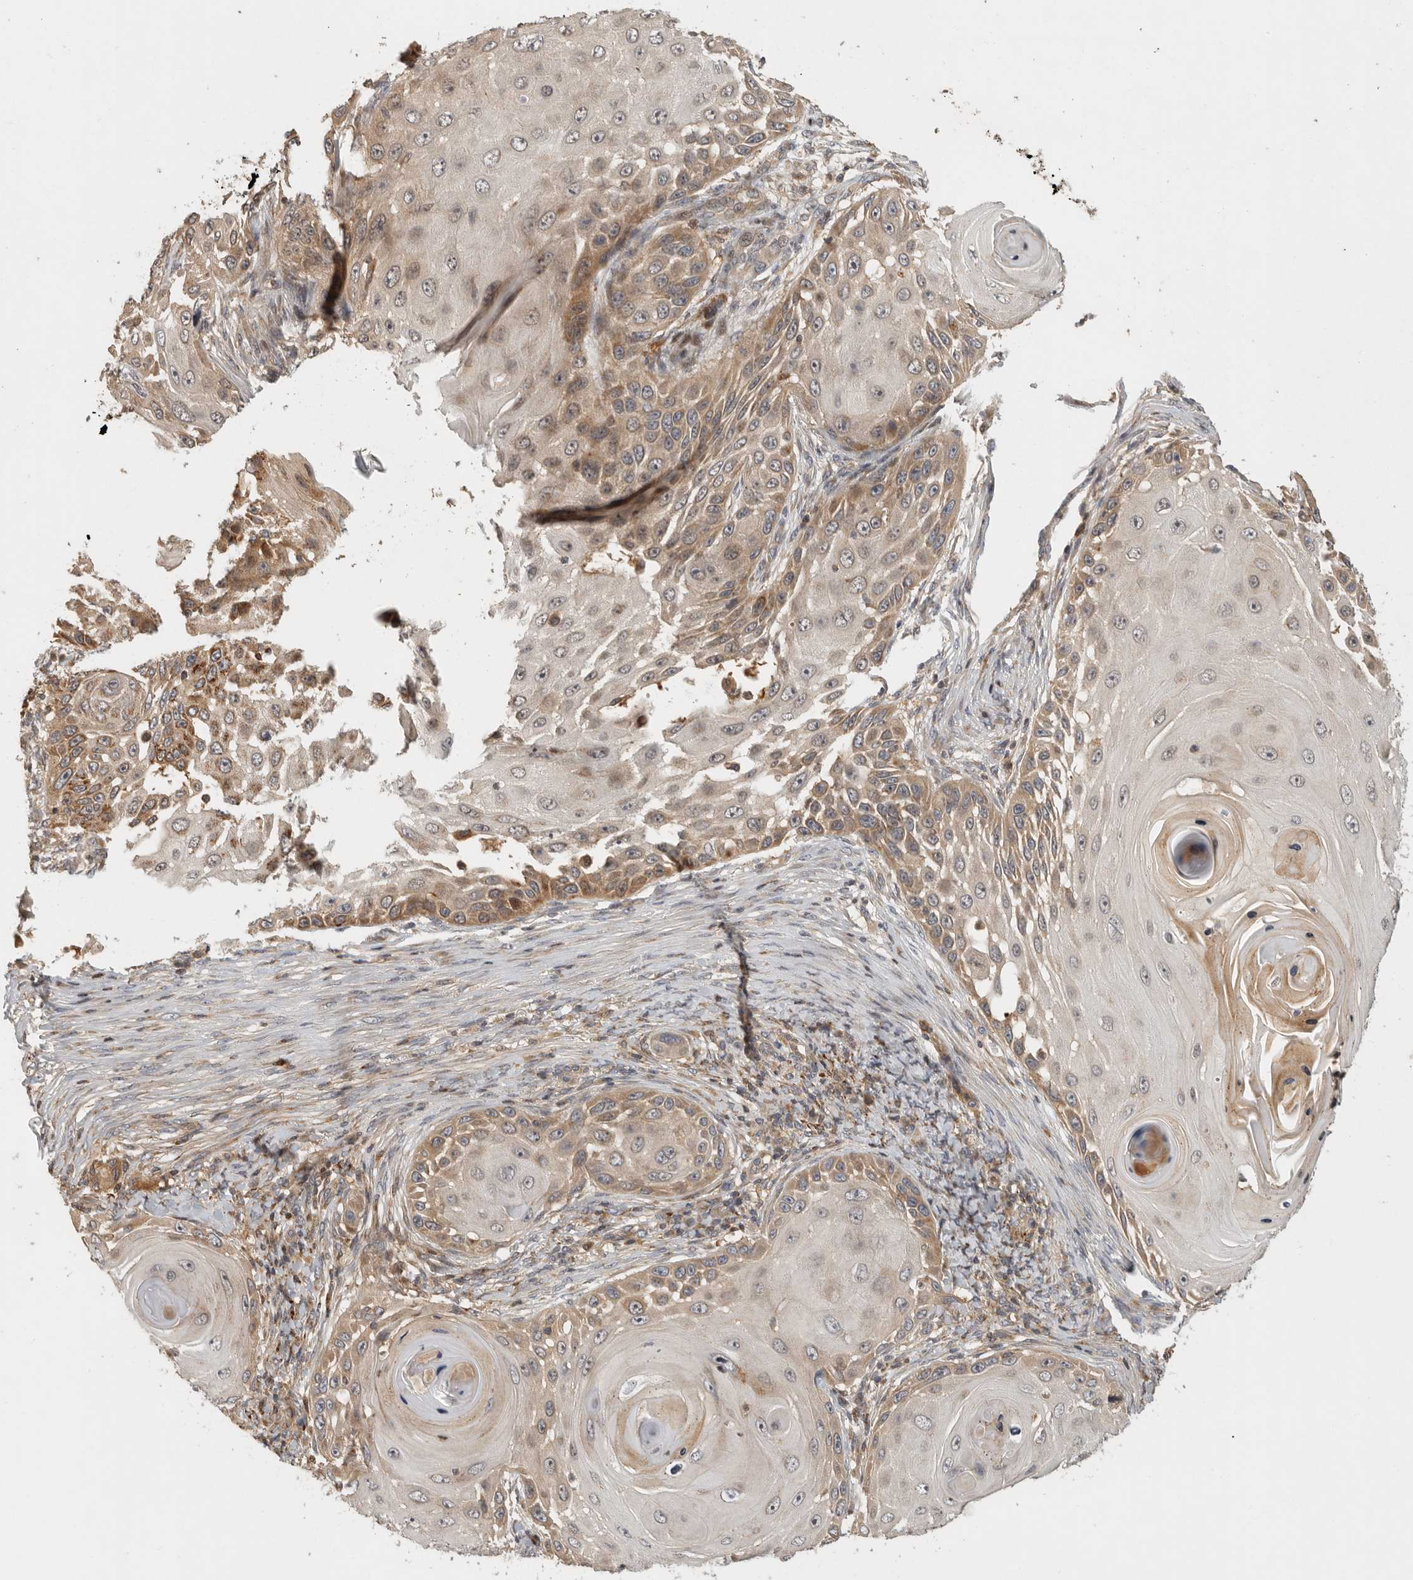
{"staining": {"intensity": "moderate", "quantity": ">75%", "location": "cytoplasmic/membranous"}, "tissue": "skin cancer", "cell_type": "Tumor cells", "image_type": "cancer", "snomed": [{"axis": "morphology", "description": "Squamous cell carcinoma, NOS"}, {"axis": "topography", "description": "Skin"}], "caption": "This is a histology image of immunohistochemistry (IHC) staining of skin cancer, which shows moderate staining in the cytoplasmic/membranous of tumor cells.", "gene": "SWT1", "patient": {"sex": "female", "age": 44}}